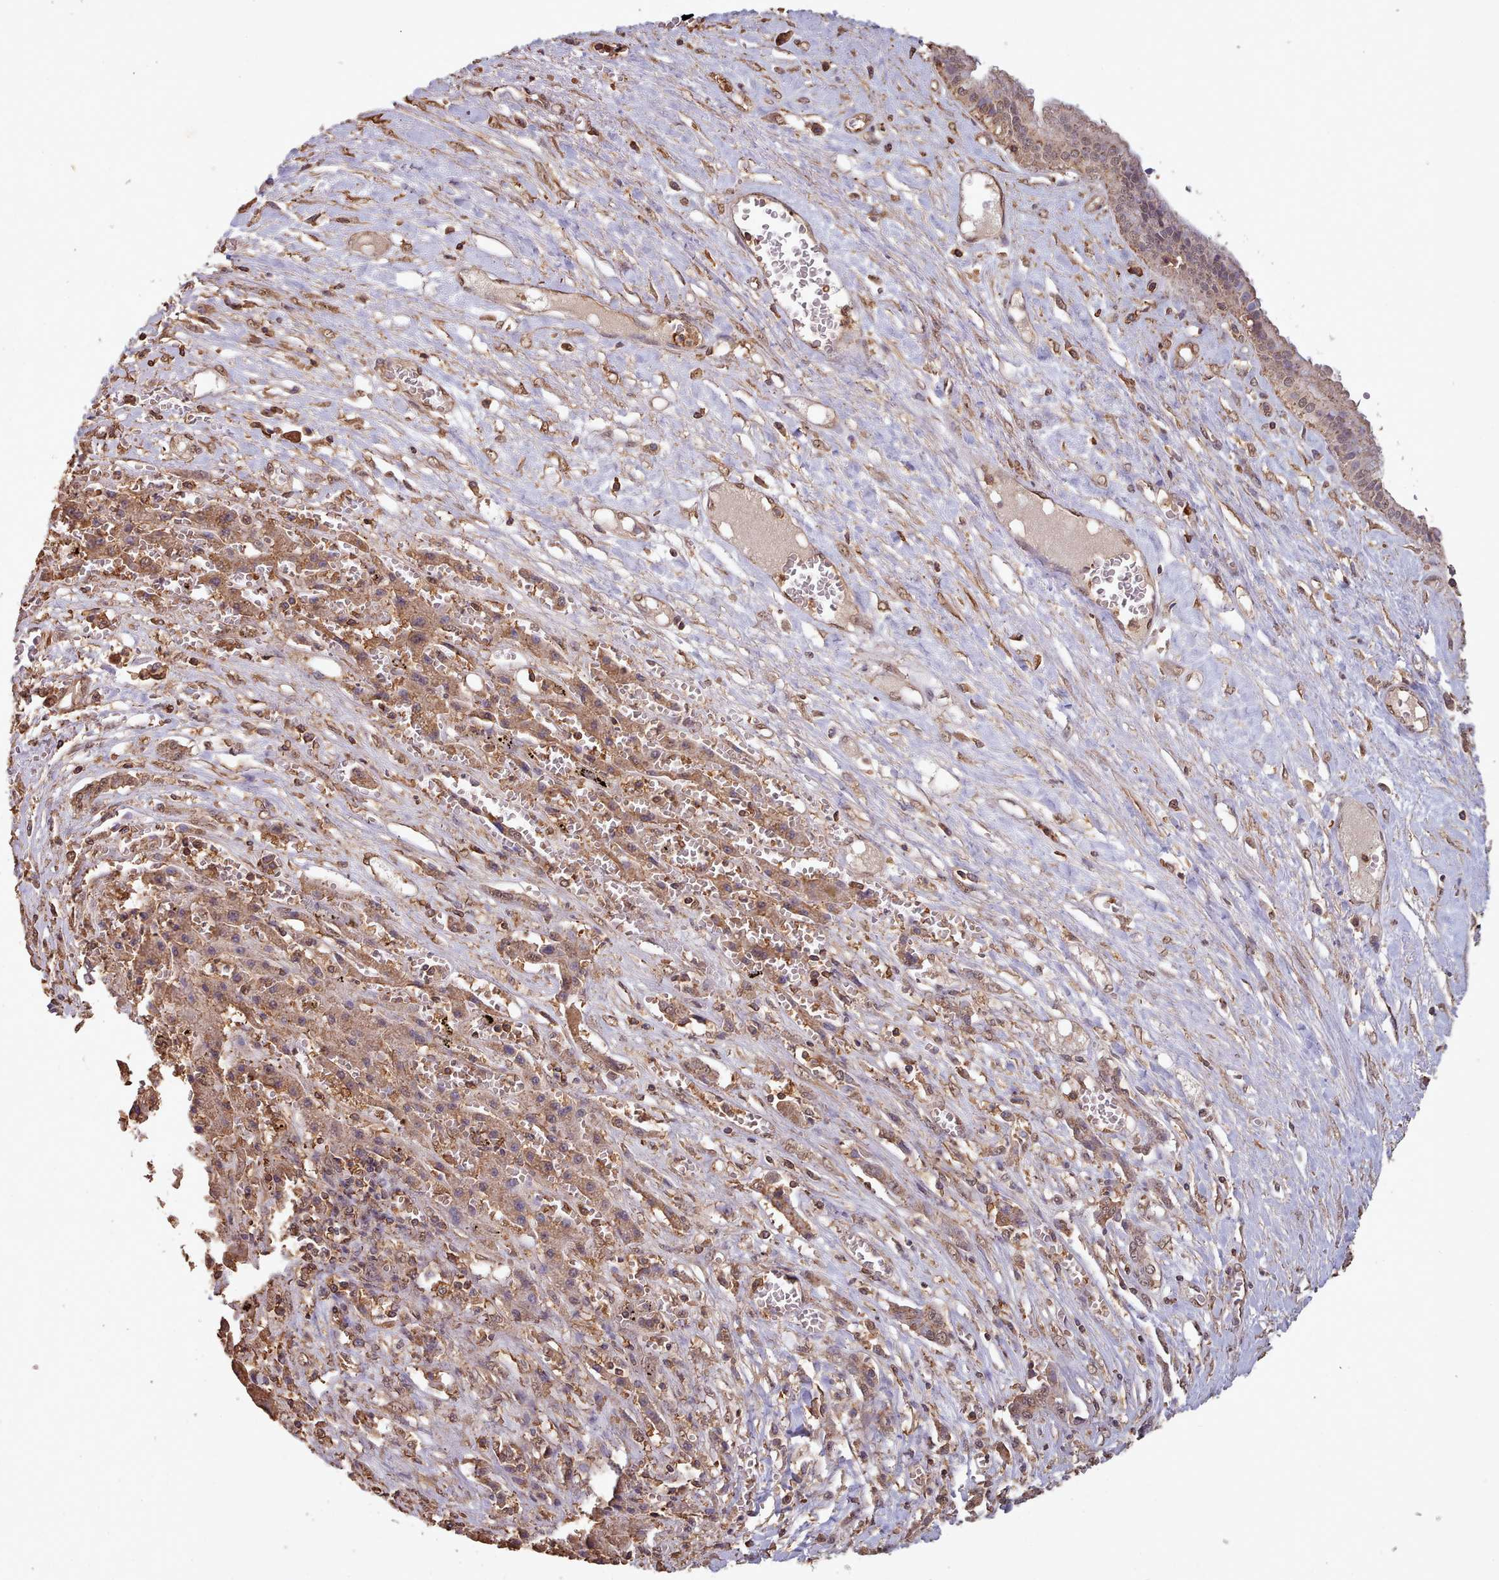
{"staining": {"intensity": "moderate", "quantity": ">75%", "location": "cytoplasmic/membranous"}, "tissue": "liver cancer", "cell_type": "Tumor cells", "image_type": "cancer", "snomed": [{"axis": "morphology", "description": "Cholangiocarcinoma"}, {"axis": "topography", "description": "Liver"}], "caption": "Protein staining shows moderate cytoplasmic/membranous positivity in approximately >75% of tumor cells in cholangiocarcinoma (liver).", "gene": "METRN", "patient": {"sex": "male", "age": 67}}